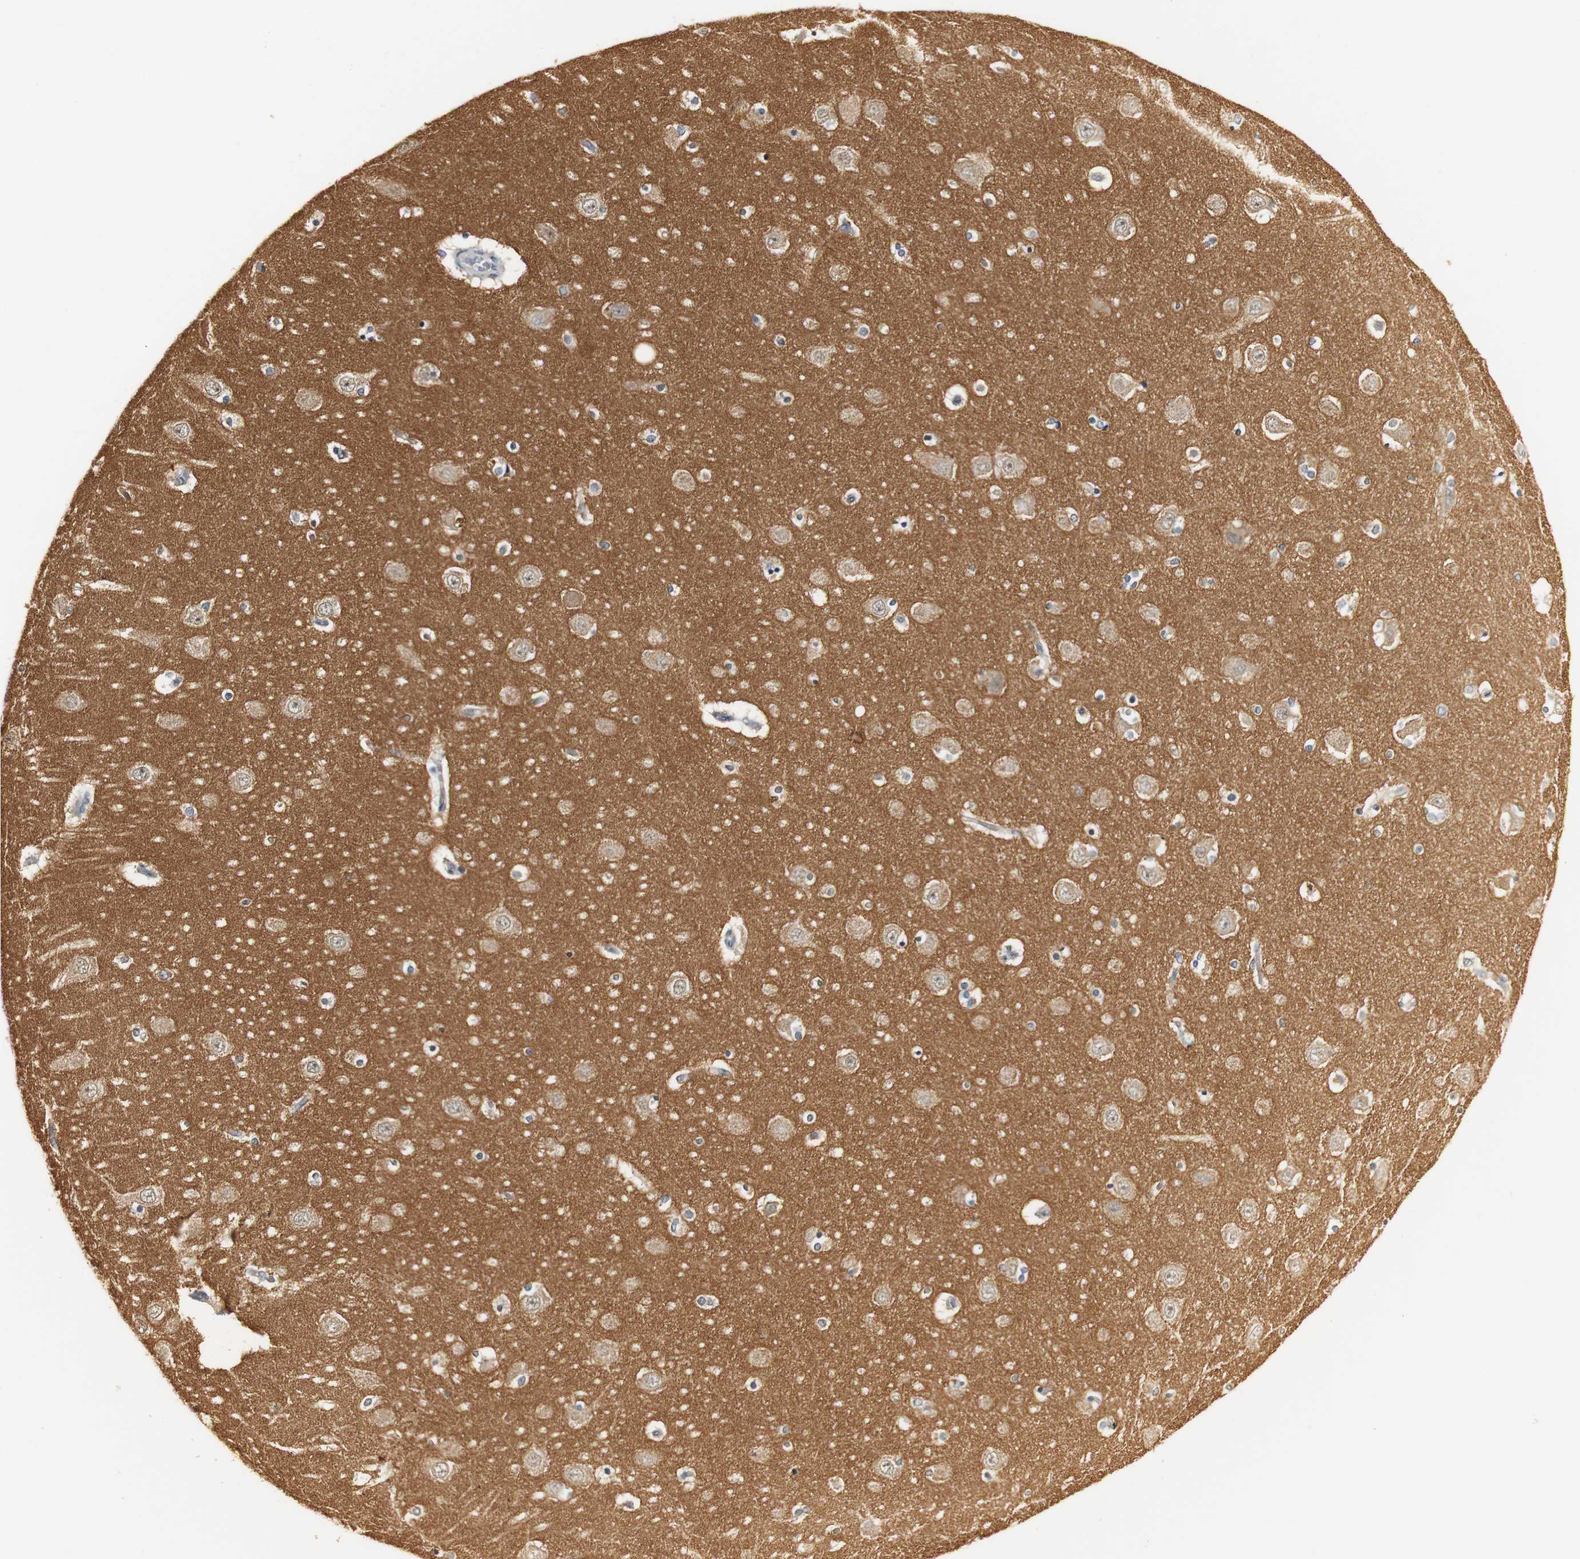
{"staining": {"intensity": "weak", "quantity": "<25%", "location": "cytoplasmic/membranous"}, "tissue": "hippocampus", "cell_type": "Glial cells", "image_type": "normal", "snomed": [{"axis": "morphology", "description": "Normal tissue, NOS"}, {"axis": "topography", "description": "Hippocampus"}], "caption": "Immunohistochemistry image of normal human hippocampus stained for a protein (brown), which shows no expression in glial cells.", "gene": "SYT7", "patient": {"sex": "female", "age": 54}}